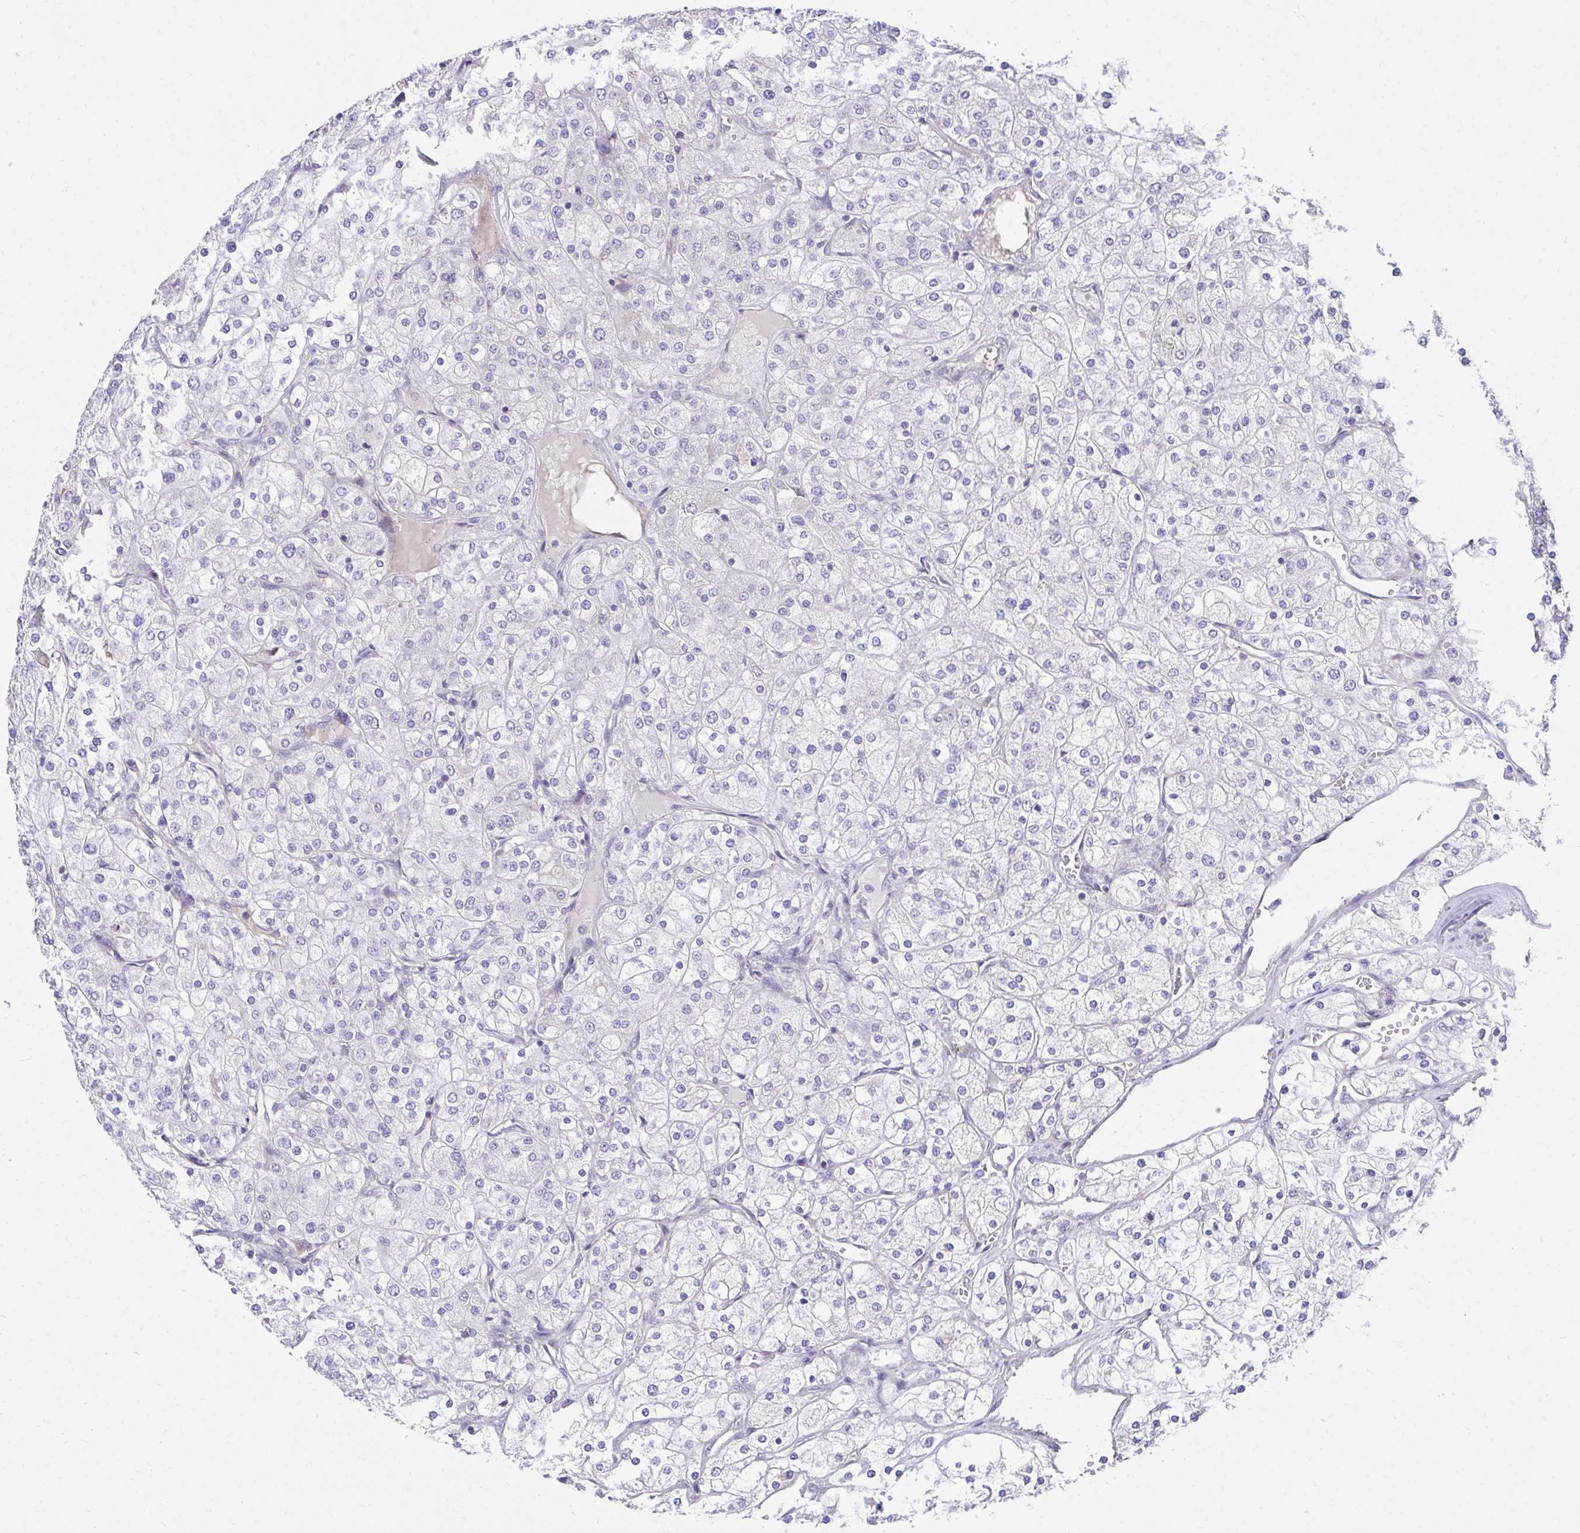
{"staining": {"intensity": "negative", "quantity": "none", "location": "none"}, "tissue": "renal cancer", "cell_type": "Tumor cells", "image_type": "cancer", "snomed": [{"axis": "morphology", "description": "Adenocarcinoma, NOS"}, {"axis": "topography", "description": "Kidney"}], "caption": "High magnification brightfield microscopy of renal cancer (adenocarcinoma) stained with DAB (3,3'-diaminobenzidine) (brown) and counterstained with hematoxylin (blue): tumor cells show no significant positivity. (IHC, brightfield microscopy, high magnification).", "gene": "SLAMF7", "patient": {"sex": "male", "age": 80}}